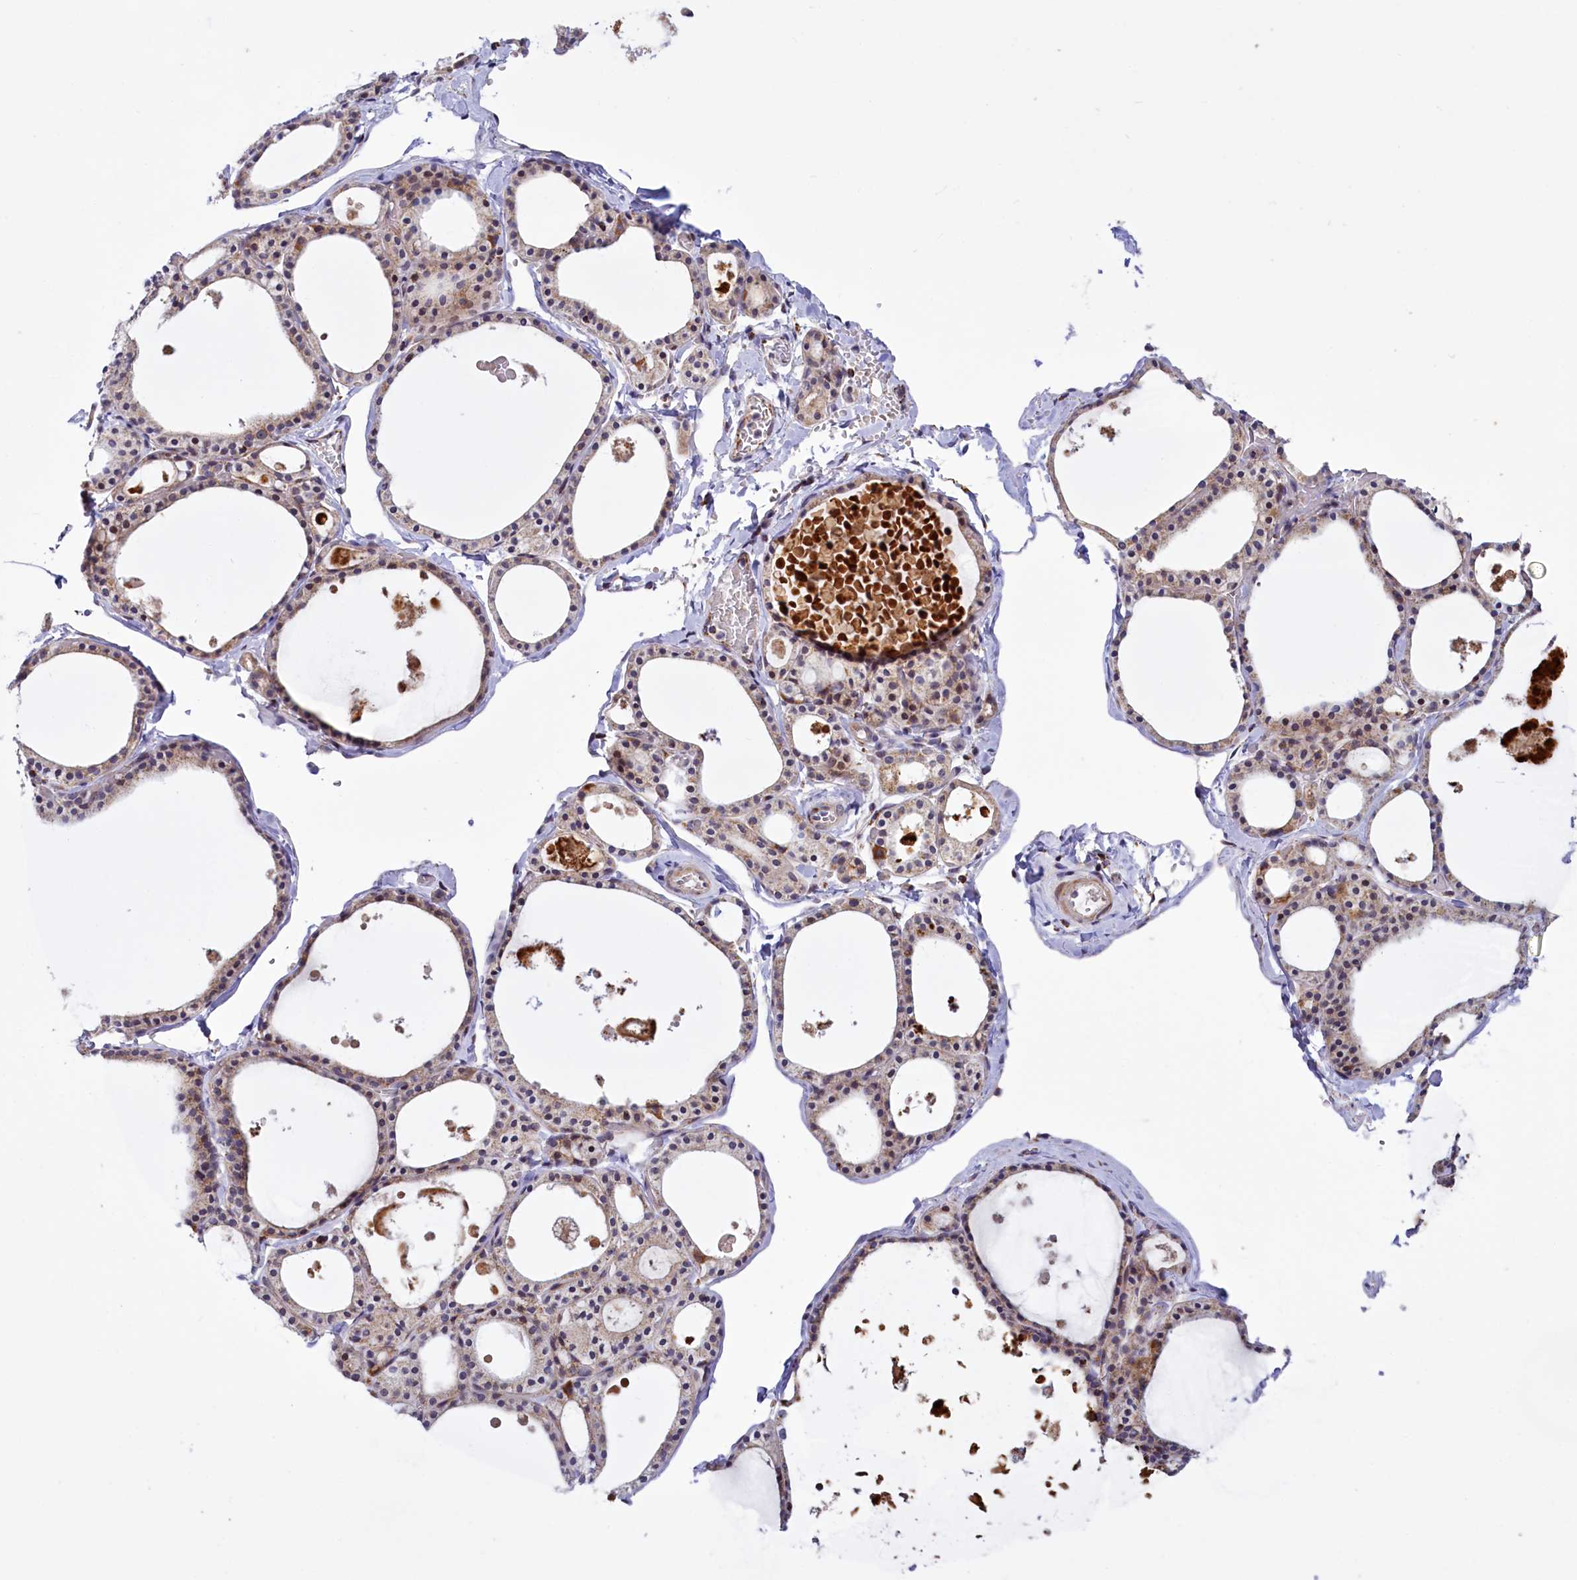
{"staining": {"intensity": "moderate", "quantity": ">75%", "location": "cytoplasmic/membranous"}, "tissue": "thyroid gland", "cell_type": "Glandular cells", "image_type": "normal", "snomed": [{"axis": "morphology", "description": "Normal tissue, NOS"}, {"axis": "topography", "description": "Thyroid gland"}], "caption": "Glandular cells display medium levels of moderate cytoplasmic/membranous expression in approximately >75% of cells in unremarkable human thyroid gland. The staining was performed using DAB to visualize the protein expression in brown, while the nuclei were stained in blue with hematoxylin (Magnification: 20x).", "gene": "DYNC2H1", "patient": {"sex": "male", "age": 56}}